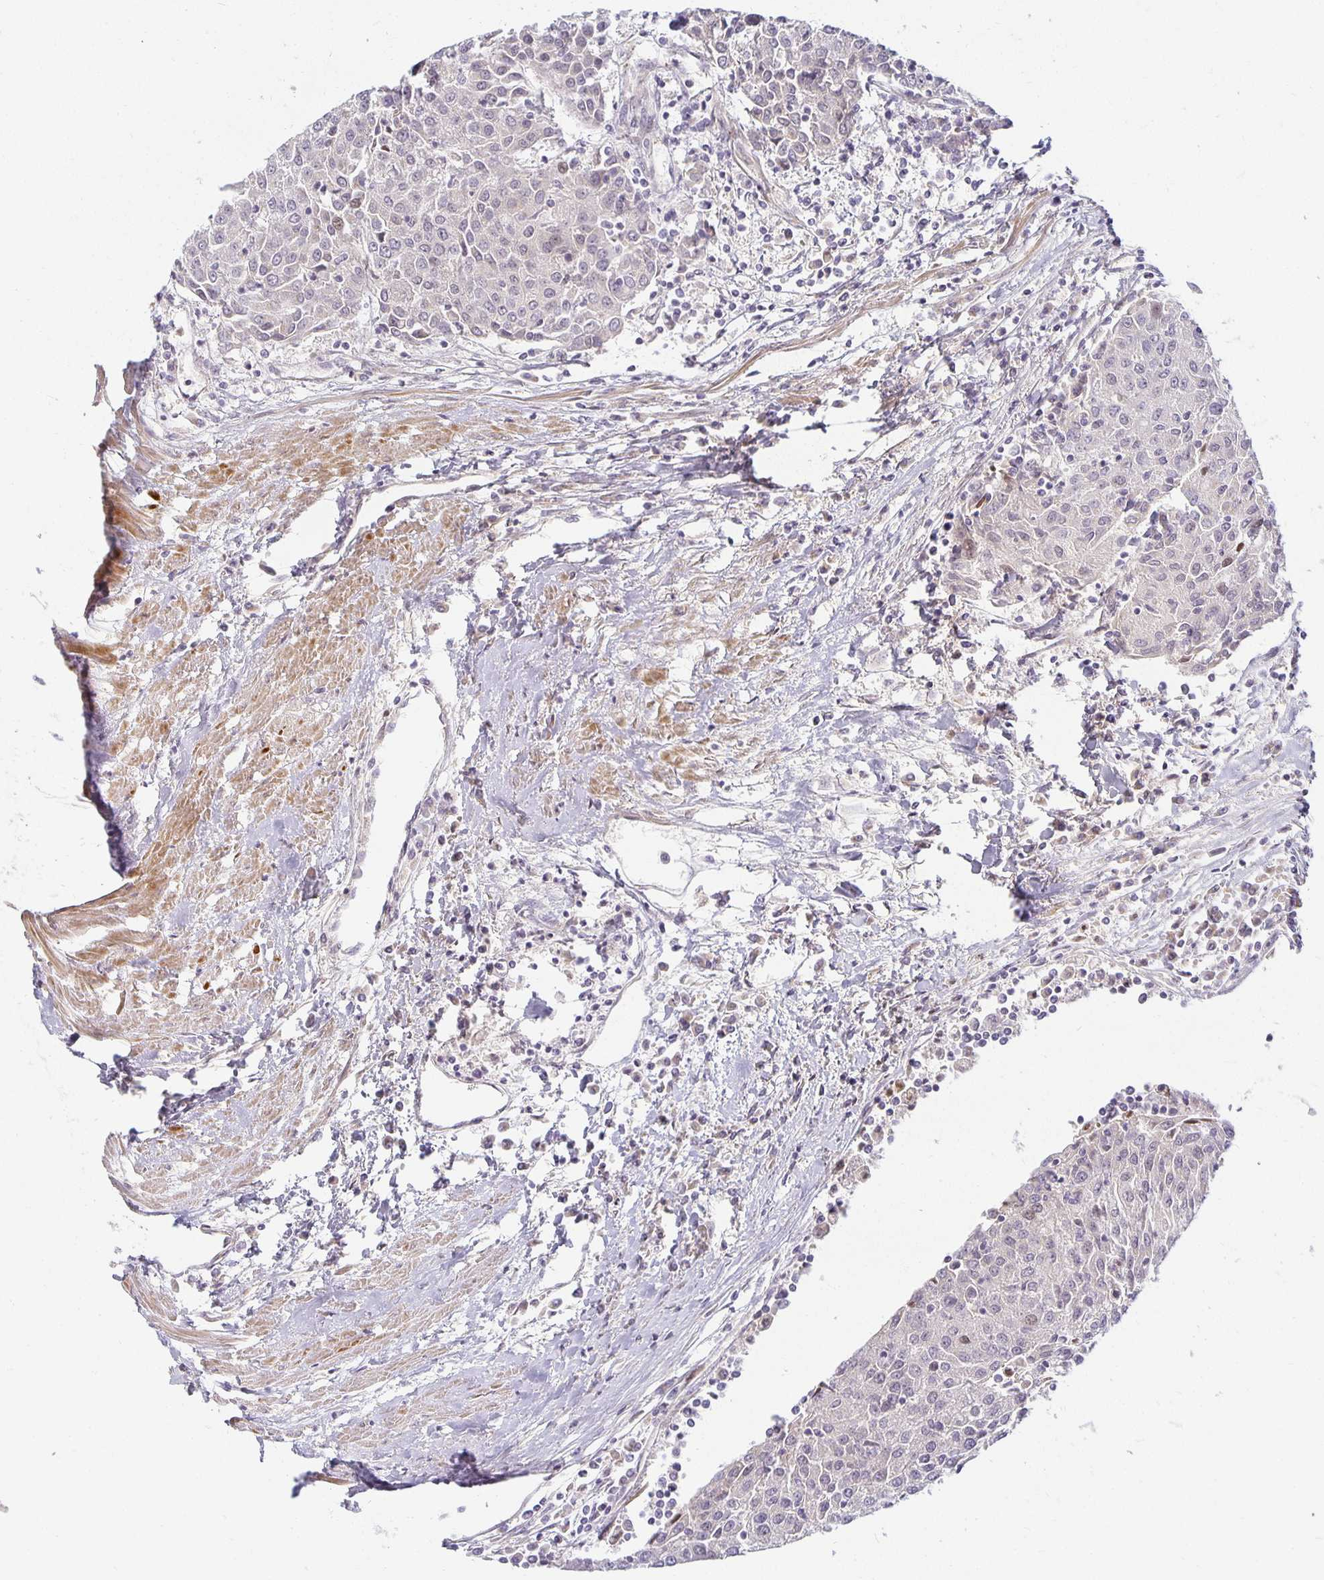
{"staining": {"intensity": "negative", "quantity": "none", "location": "none"}, "tissue": "urothelial cancer", "cell_type": "Tumor cells", "image_type": "cancer", "snomed": [{"axis": "morphology", "description": "Urothelial carcinoma, High grade"}, {"axis": "topography", "description": "Urinary bladder"}], "caption": "Human urothelial carcinoma (high-grade) stained for a protein using immunohistochemistry (IHC) shows no staining in tumor cells.", "gene": "EHF", "patient": {"sex": "female", "age": 85}}